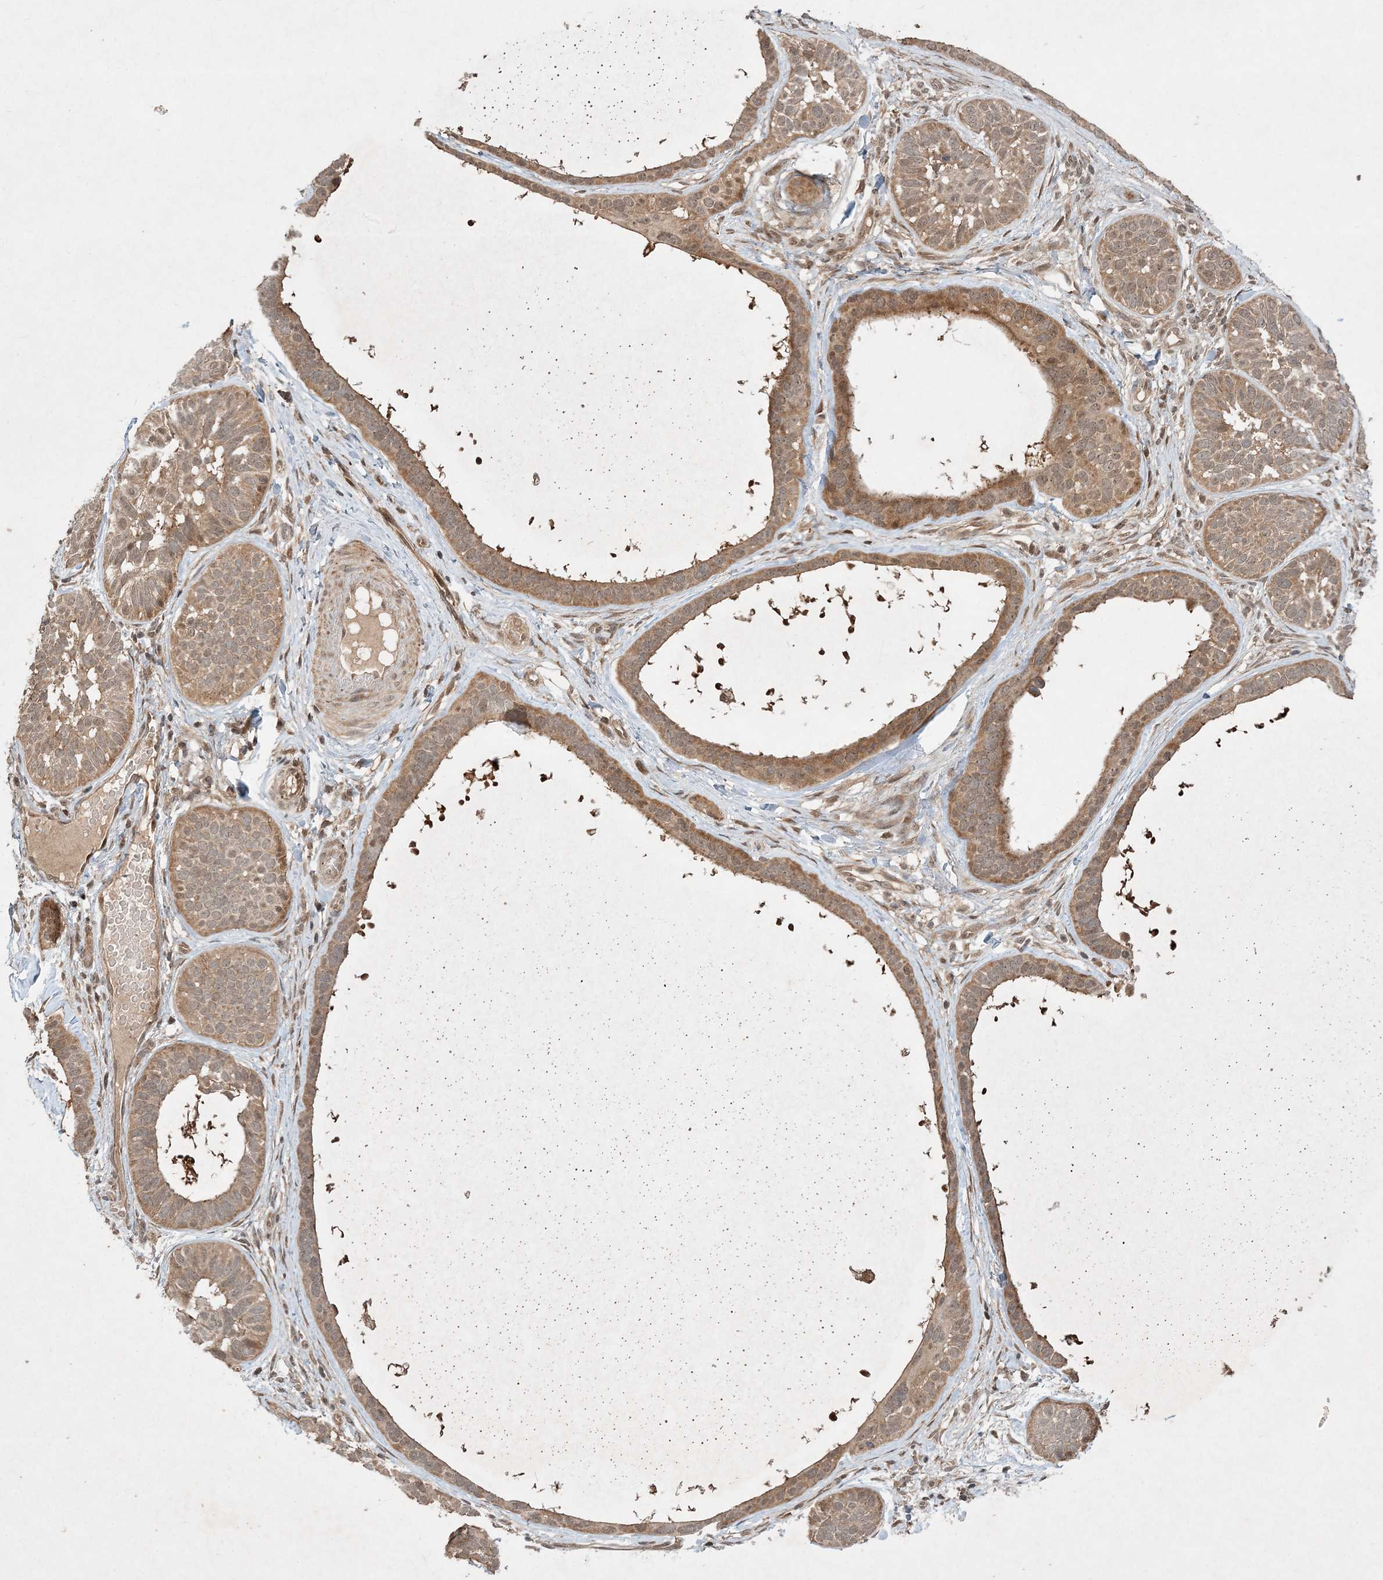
{"staining": {"intensity": "moderate", "quantity": ">75%", "location": "cytoplasmic/membranous"}, "tissue": "skin cancer", "cell_type": "Tumor cells", "image_type": "cancer", "snomed": [{"axis": "morphology", "description": "Basal cell carcinoma"}, {"axis": "topography", "description": "Skin"}], "caption": "Basal cell carcinoma (skin) tissue displays moderate cytoplasmic/membranous positivity in about >75% of tumor cells", "gene": "UBR3", "patient": {"sex": "male", "age": 62}}